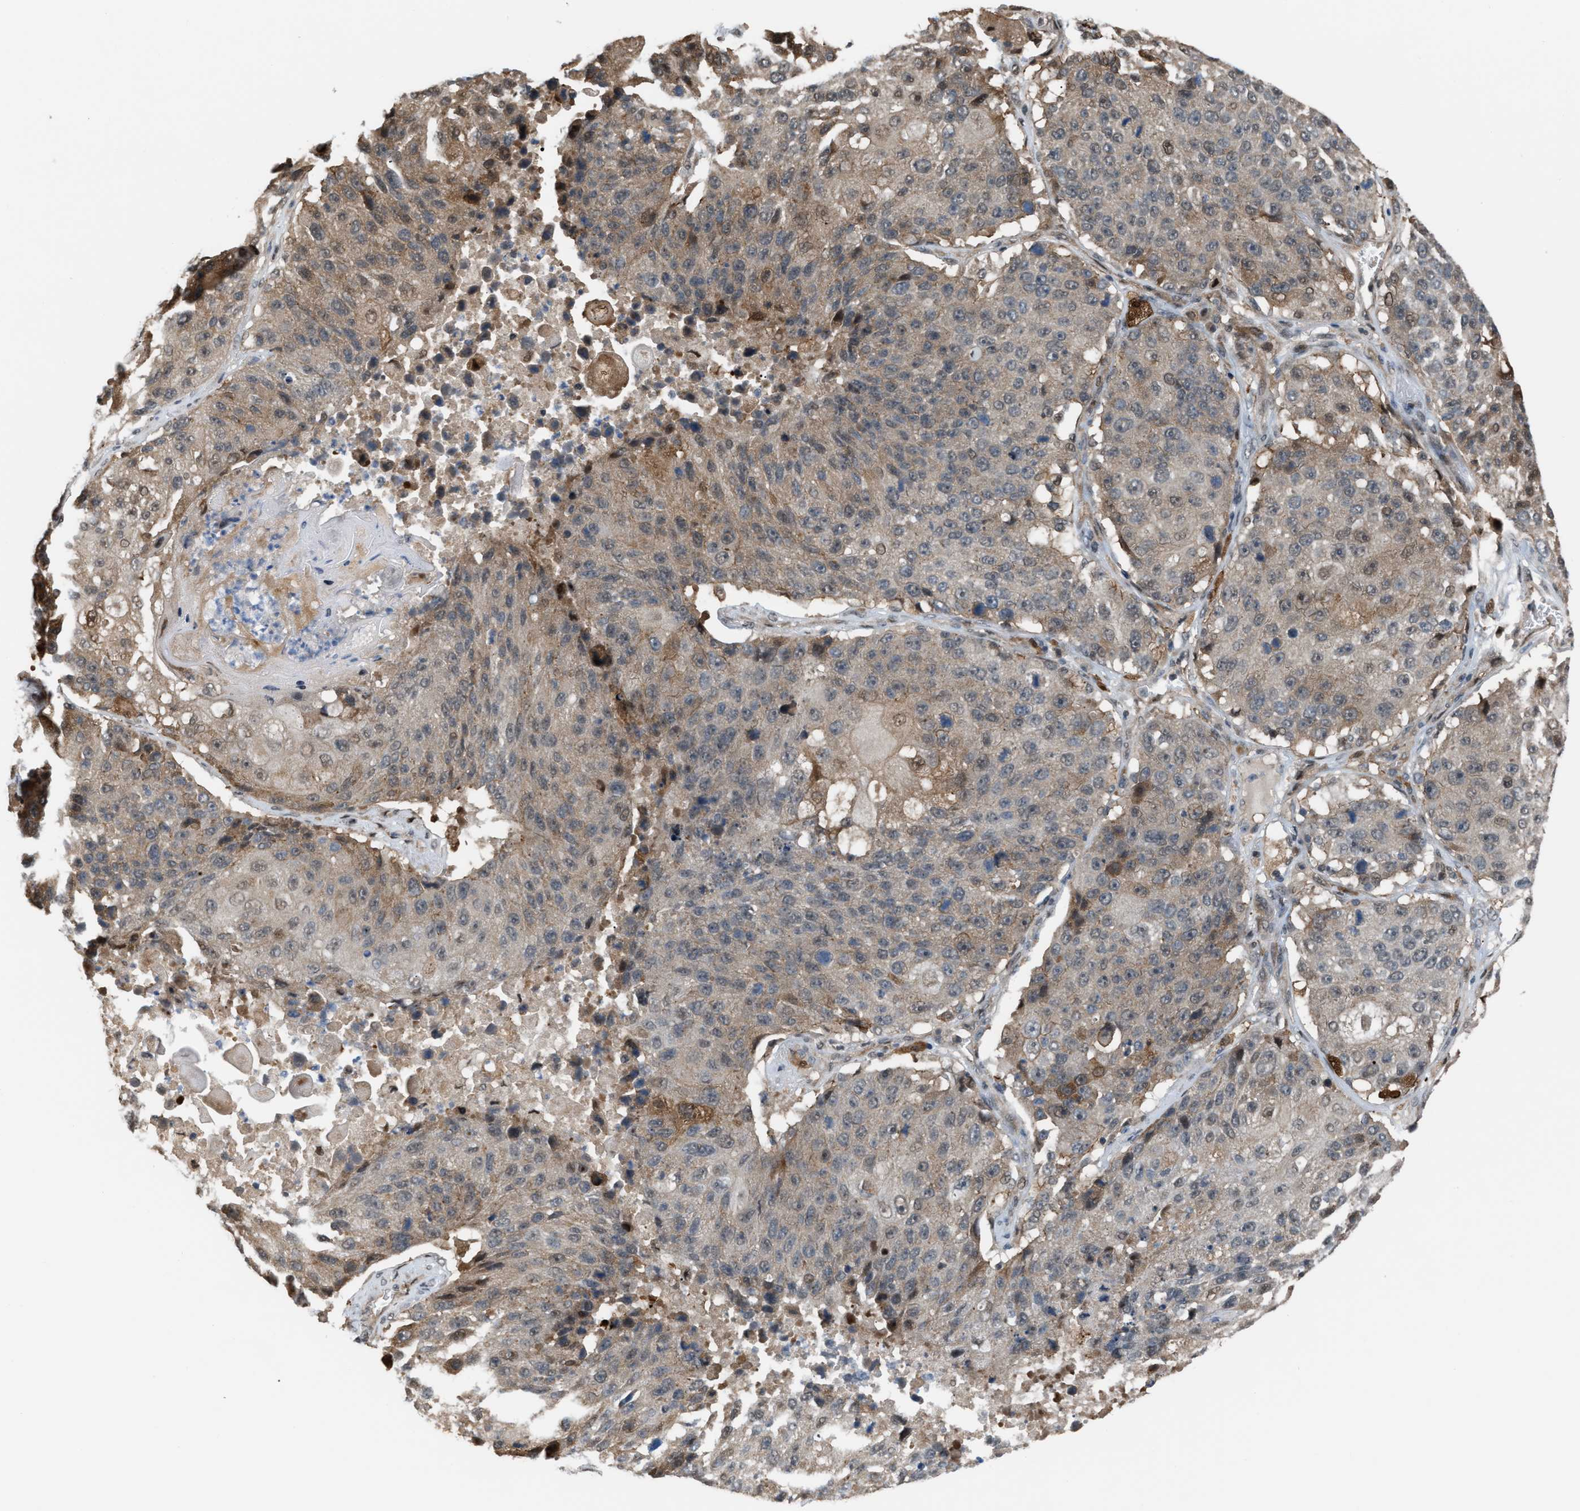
{"staining": {"intensity": "weak", "quantity": "<25%", "location": "cytoplasmic/membranous,nuclear"}, "tissue": "lung cancer", "cell_type": "Tumor cells", "image_type": "cancer", "snomed": [{"axis": "morphology", "description": "Squamous cell carcinoma, NOS"}, {"axis": "topography", "description": "Lung"}], "caption": "This is a micrograph of immunohistochemistry staining of lung cancer (squamous cell carcinoma), which shows no staining in tumor cells.", "gene": "RFFL", "patient": {"sex": "male", "age": 61}}